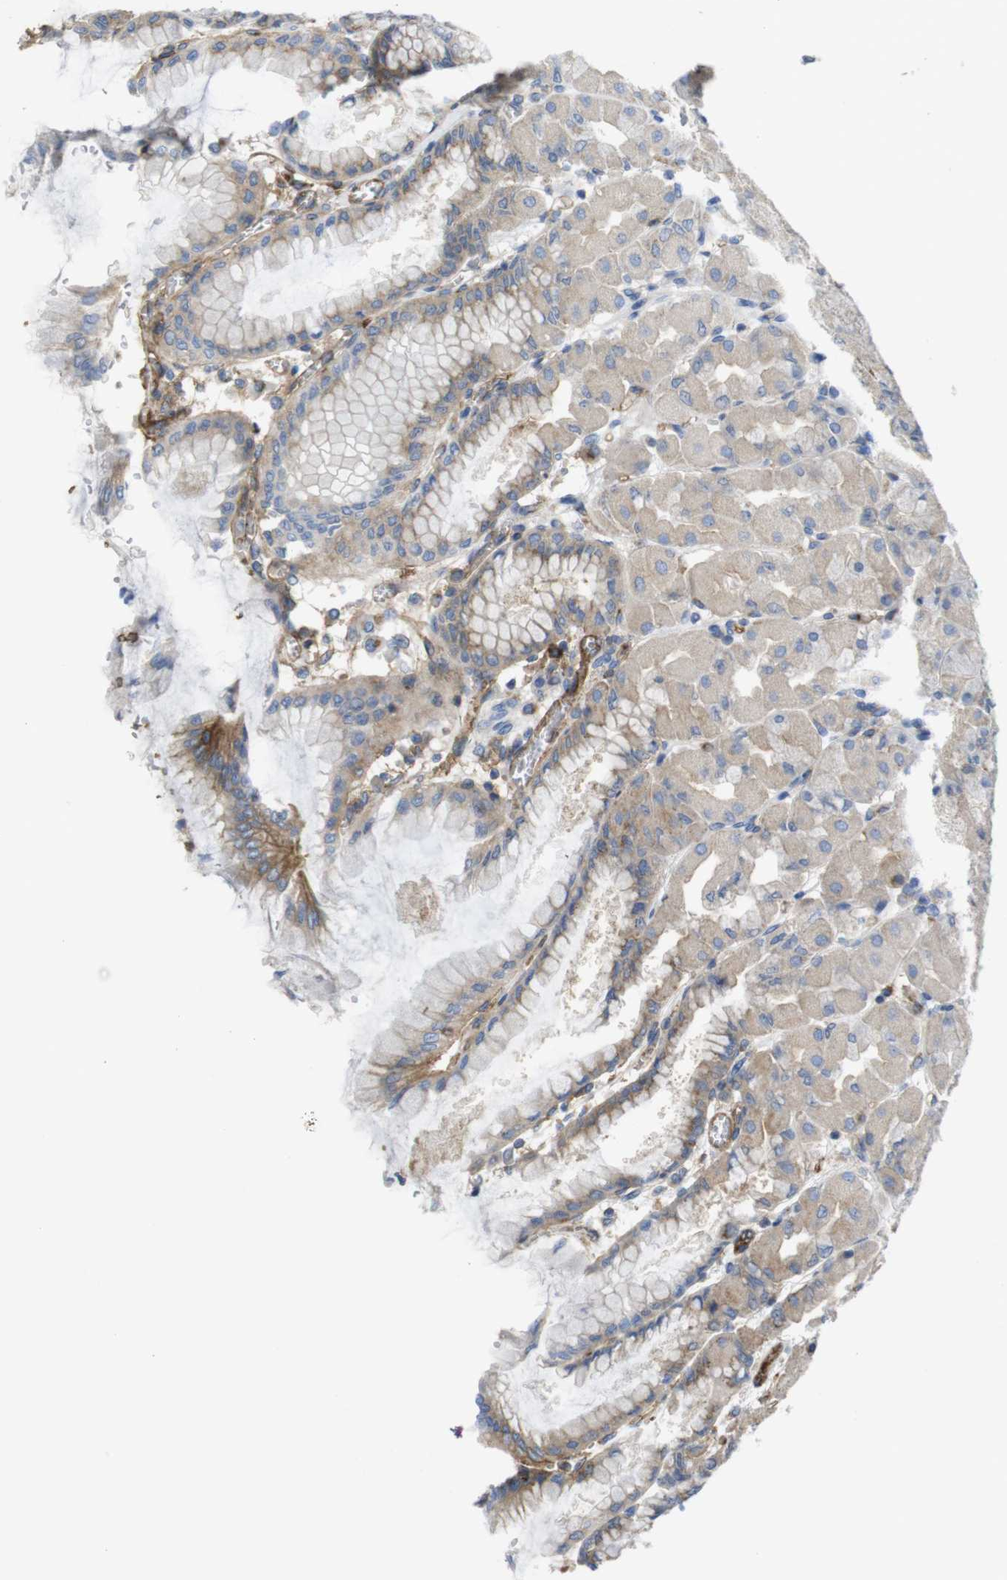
{"staining": {"intensity": "moderate", "quantity": ">75%", "location": "cytoplasmic/membranous"}, "tissue": "stomach", "cell_type": "Glandular cells", "image_type": "normal", "snomed": [{"axis": "morphology", "description": "Normal tissue, NOS"}, {"axis": "topography", "description": "Stomach, upper"}], "caption": "Unremarkable stomach was stained to show a protein in brown. There is medium levels of moderate cytoplasmic/membranous staining in approximately >75% of glandular cells. (Brightfield microscopy of DAB IHC at high magnification).", "gene": "CCR6", "patient": {"sex": "female", "age": 56}}